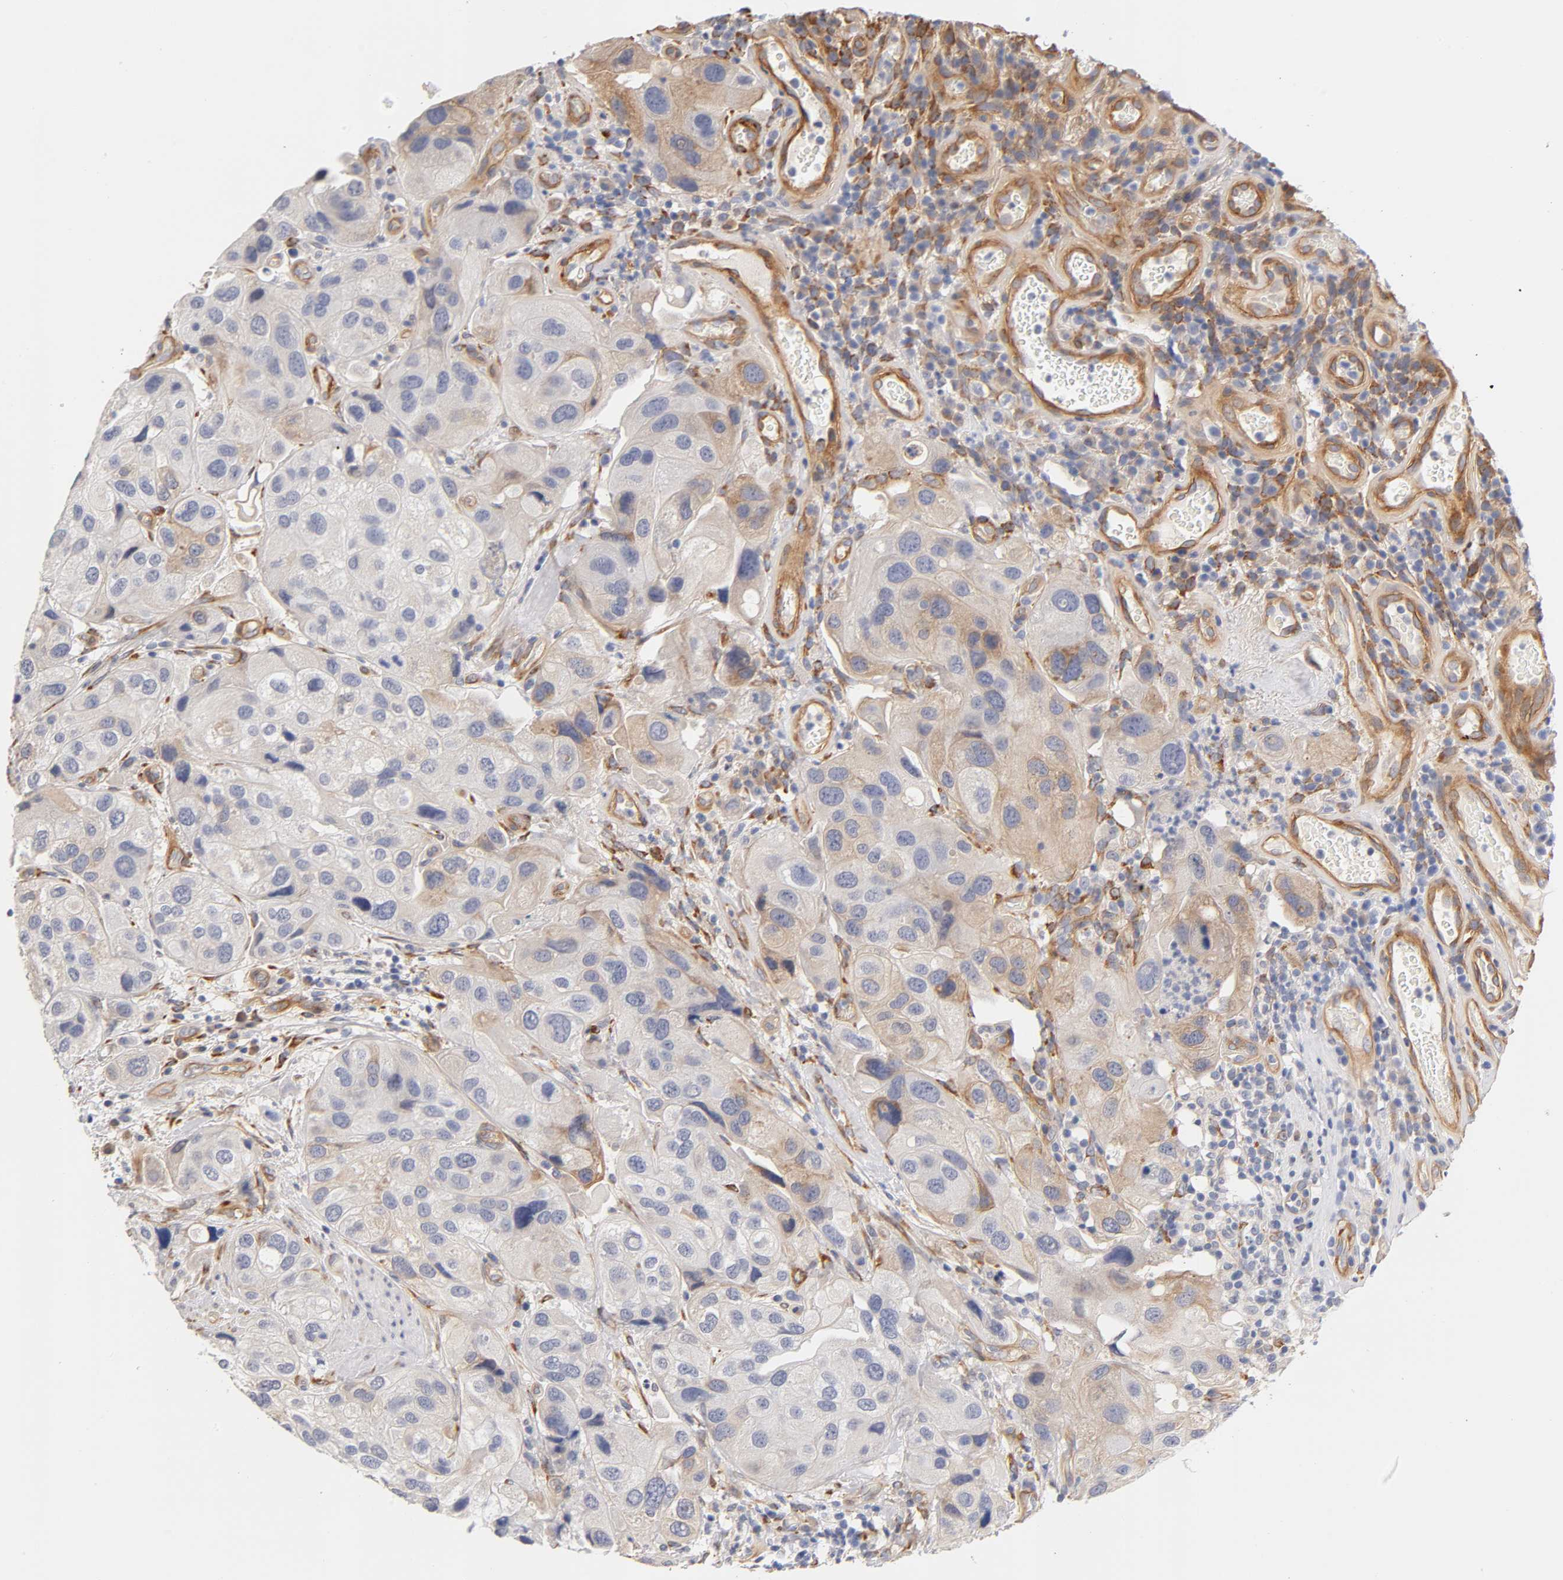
{"staining": {"intensity": "weak", "quantity": "25%-75%", "location": "cytoplasmic/membranous"}, "tissue": "urothelial cancer", "cell_type": "Tumor cells", "image_type": "cancer", "snomed": [{"axis": "morphology", "description": "Urothelial carcinoma, High grade"}, {"axis": "topography", "description": "Urinary bladder"}], "caption": "Immunohistochemistry staining of urothelial cancer, which exhibits low levels of weak cytoplasmic/membranous staining in about 25%-75% of tumor cells indicating weak cytoplasmic/membranous protein expression. The staining was performed using DAB (3,3'-diaminobenzidine) (brown) for protein detection and nuclei were counterstained in hematoxylin (blue).", "gene": "LAMB1", "patient": {"sex": "female", "age": 64}}